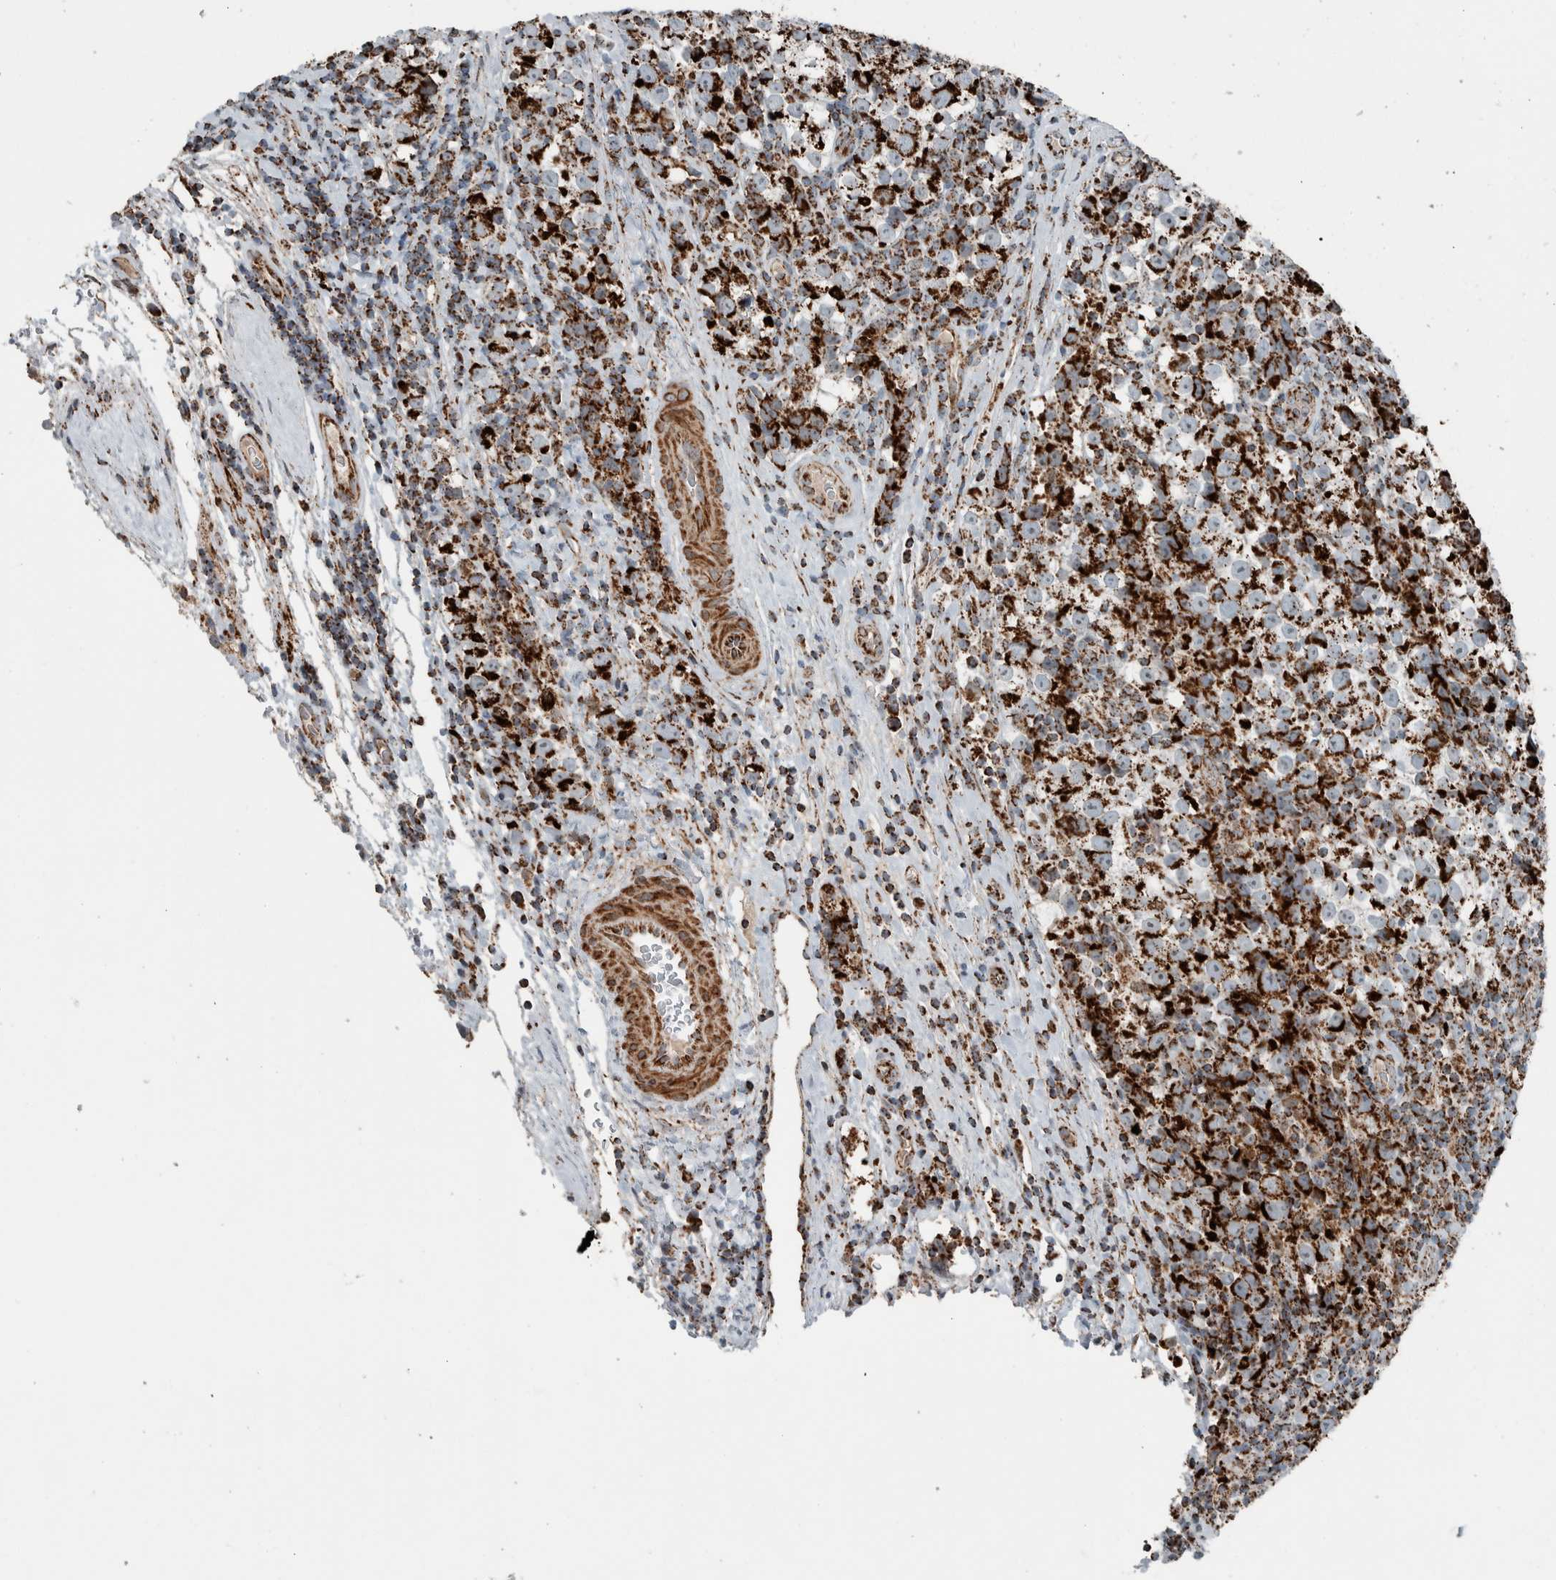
{"staining": {"intensity": "strong", "quantity": ">75%", "location": "cytoplasmic/membranous"}, "tissue": "testis cancer", "cell_type": "Tumor cells", "image_type": "cancer", "snomed": [{"axis": "morphology", "description": "Normal tissue, NOS"}, {"axis": "morphology", "description": "Seminoma, NOS"}, {"axis": "topography", "description": "Testis"}], "caption": "Testis seminoma stained for a protein (brown) exhibits strong cytoplasmic/membranous positive positivity in about >75% of tumor cells.", "gene": "CNTROB", "patient": {"sex": "male", "age": 43}}